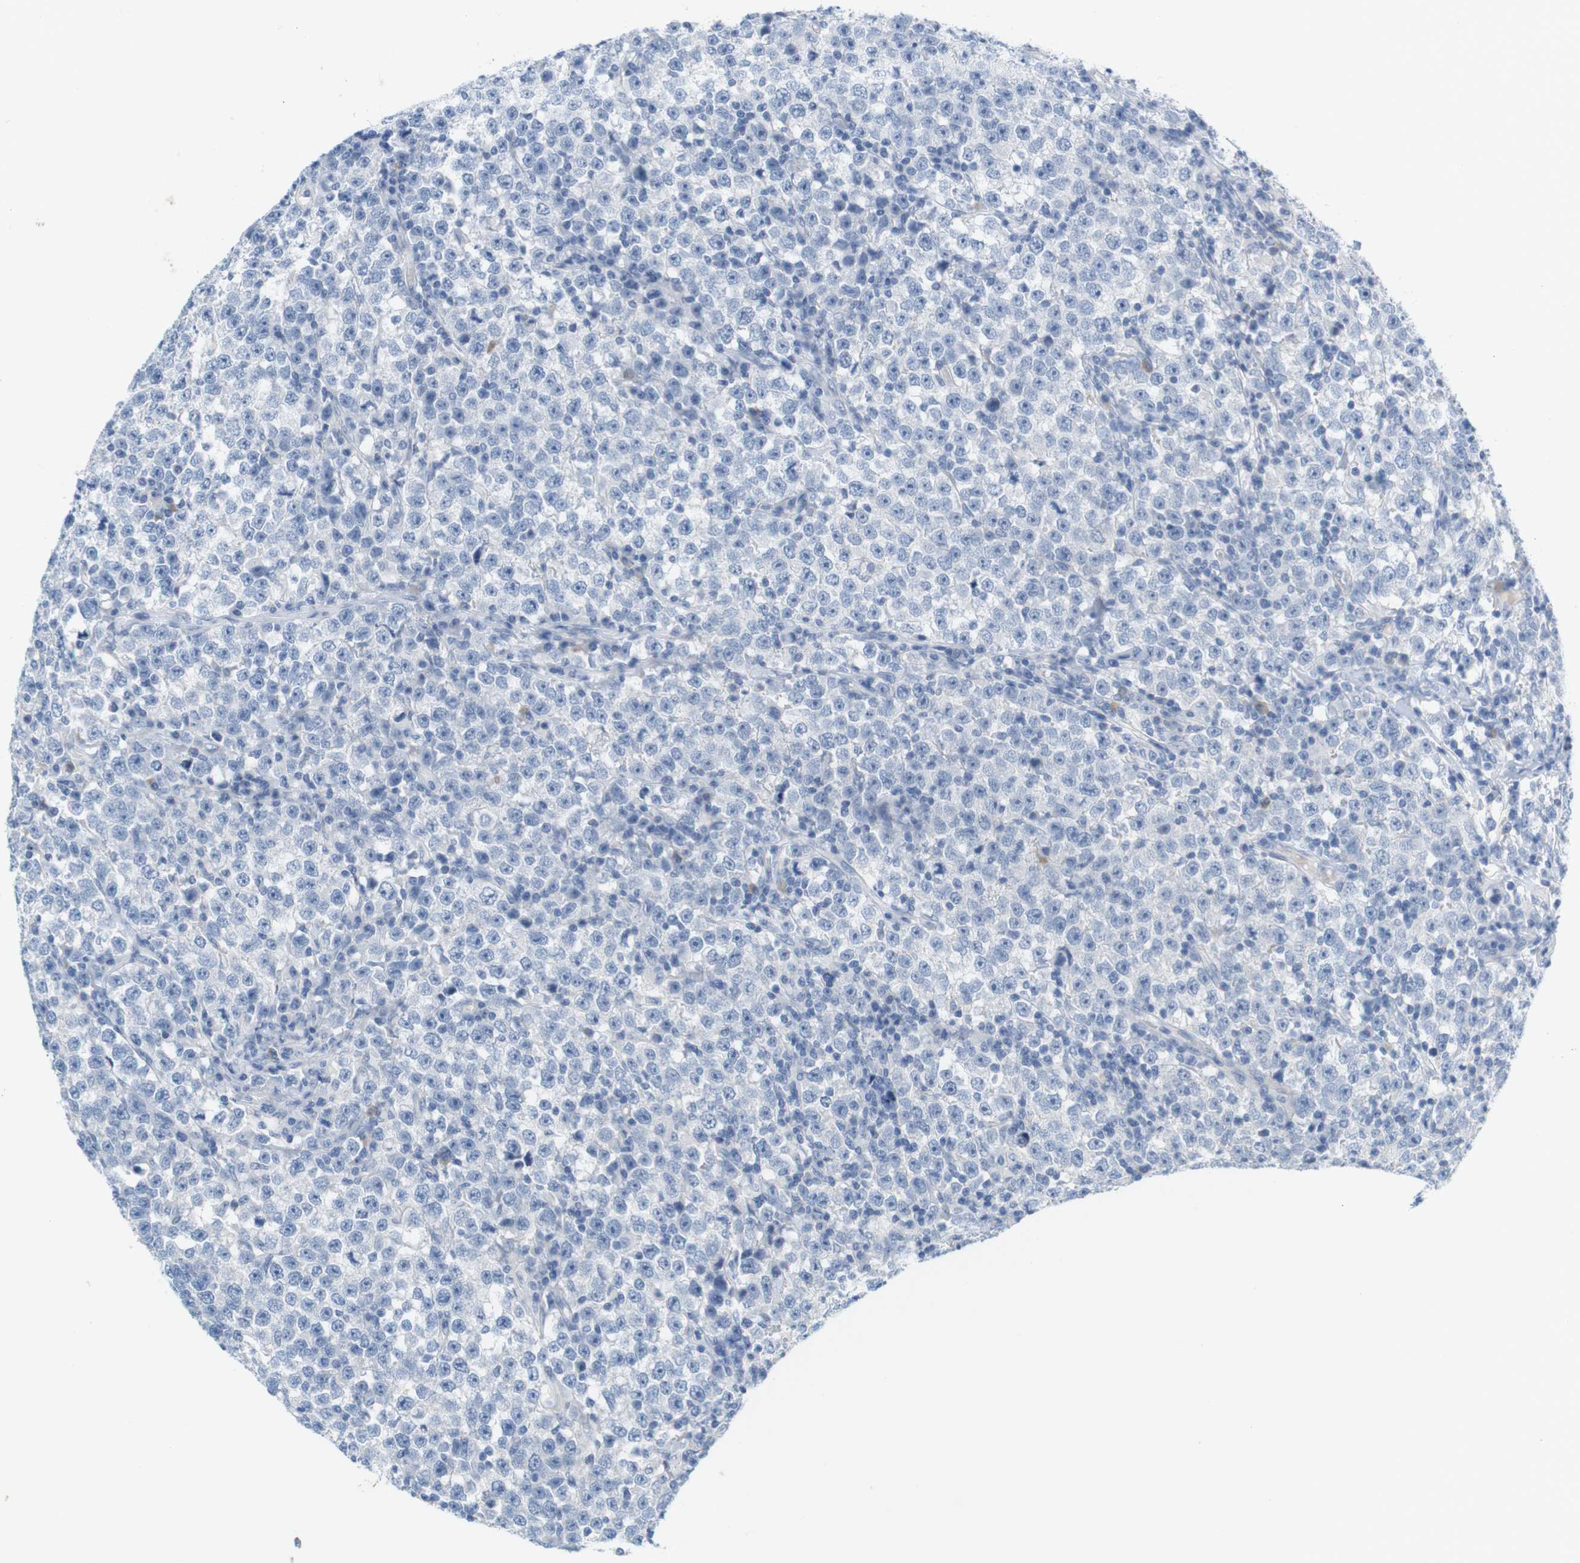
{"staining": {"intensity": "negative", "quantity": "none", "location": "none"}, "tissue": "testis cancer", "cell_type": "Tumor cells", "image_type": "cancer", "snomed": [{"axis": "morphology", "description": "Seminoma, NOS"}, {"axis": "topography", "description": "Testis"}], "caption": "The histopathology image exhibits no staining of tumor cells in seminoma (testis).", "gene": "RGS9", "patient": {"sex": "male", "age": 43}}